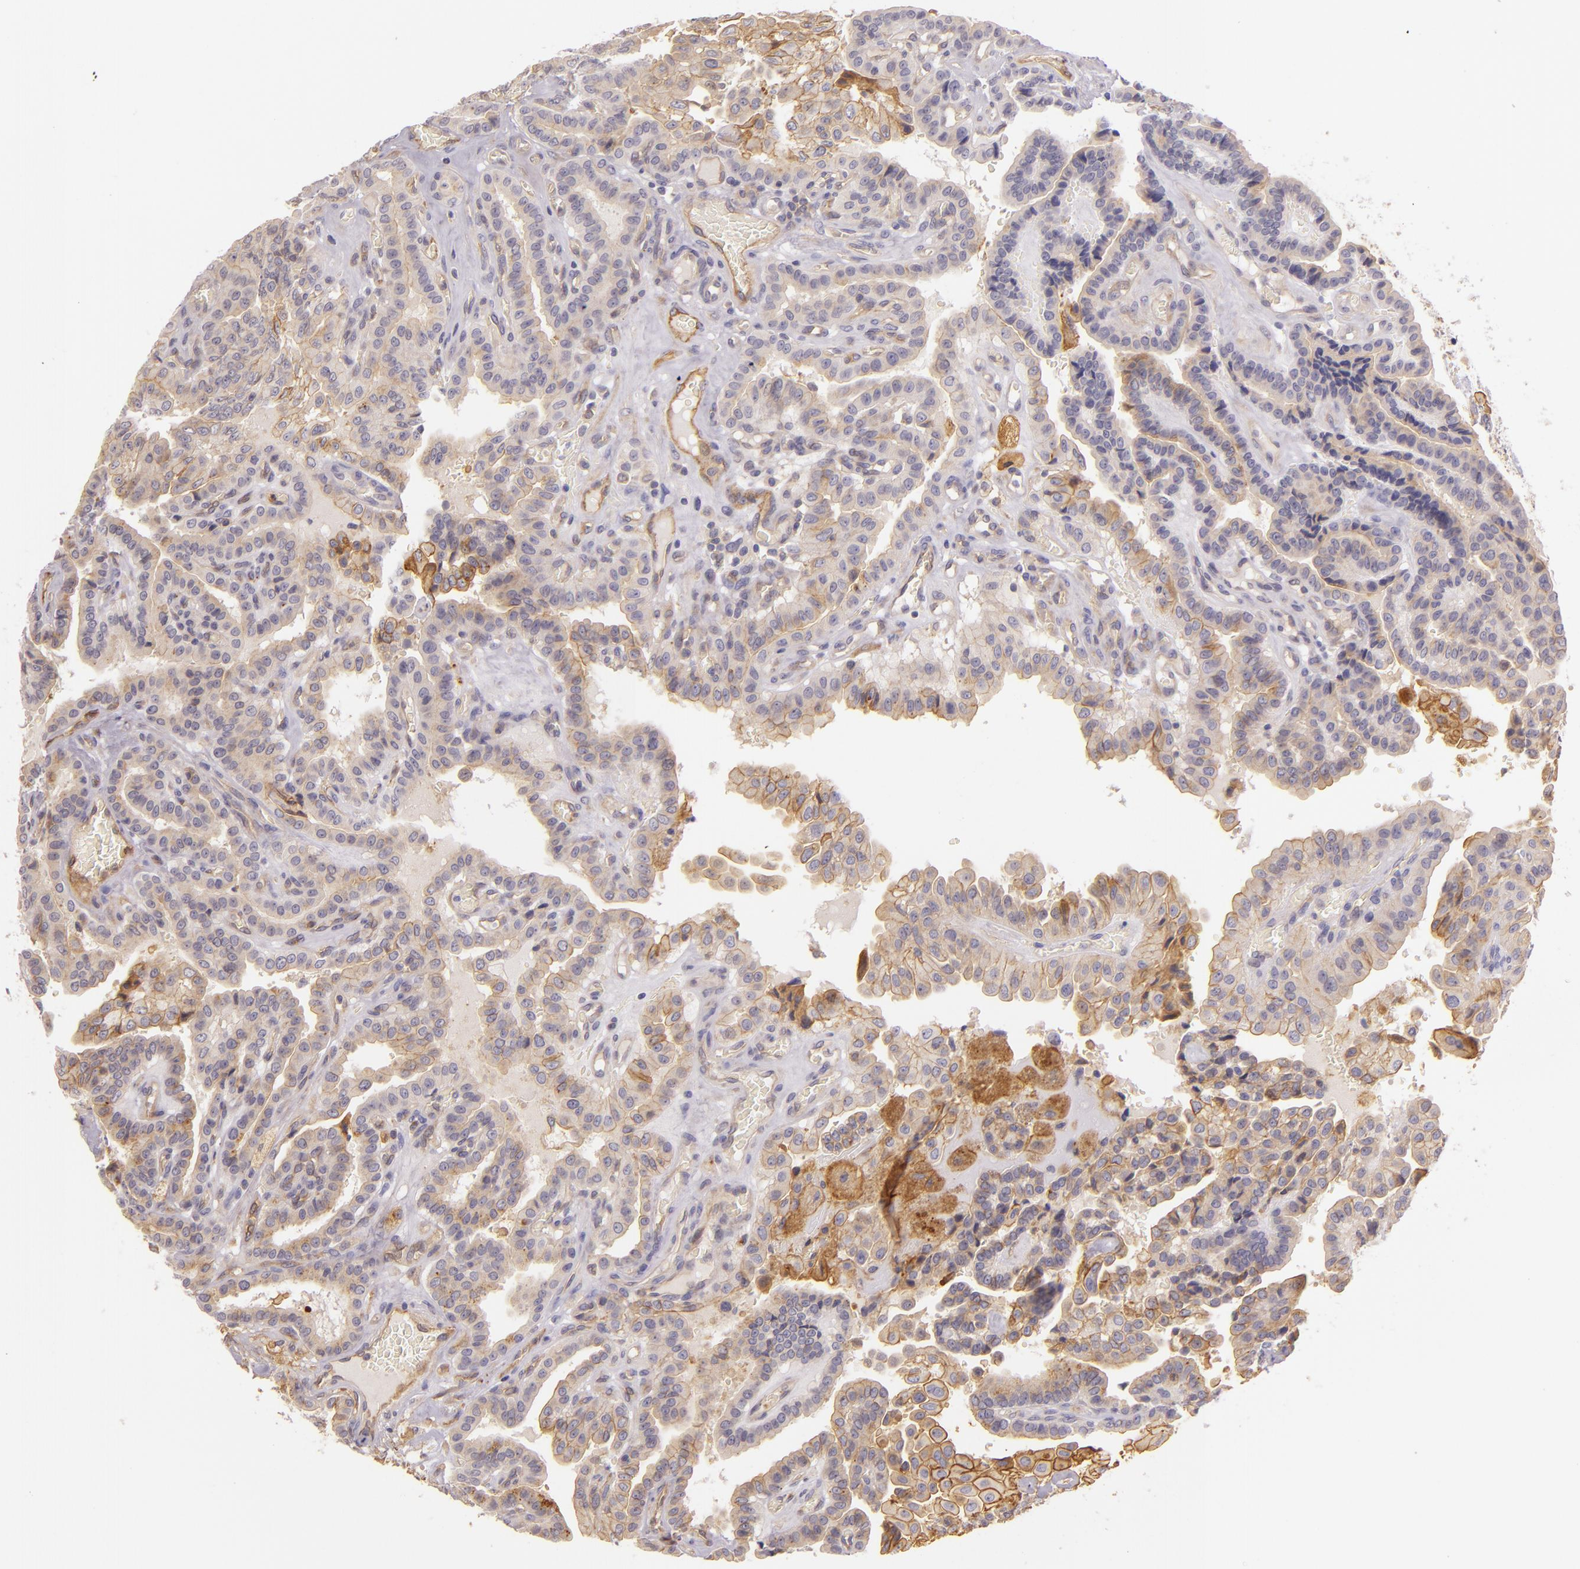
{"staining": {"intensity": "moderate", "quantity": ">75%", "location": "cytoplasmic/membranous"}, "tissue": "thyroid cancer", "cell_type": "Tumor cells", "image_type": "cancer", "snomed": [{"axis": "morphology", "description": "Papillary adenocarcinoma, NOS"}, {"axis": "topography", "description": "Thyroid gland"}], "caption": "A high-resolution micrograph shows immunohistochemistry staining of thyroid cancer, which displays moderate cytoplasmic/membranous expression in about >75% of tumor cells.", "gene": "CTSF", "patient": {"sex": "male", "age": 87}}